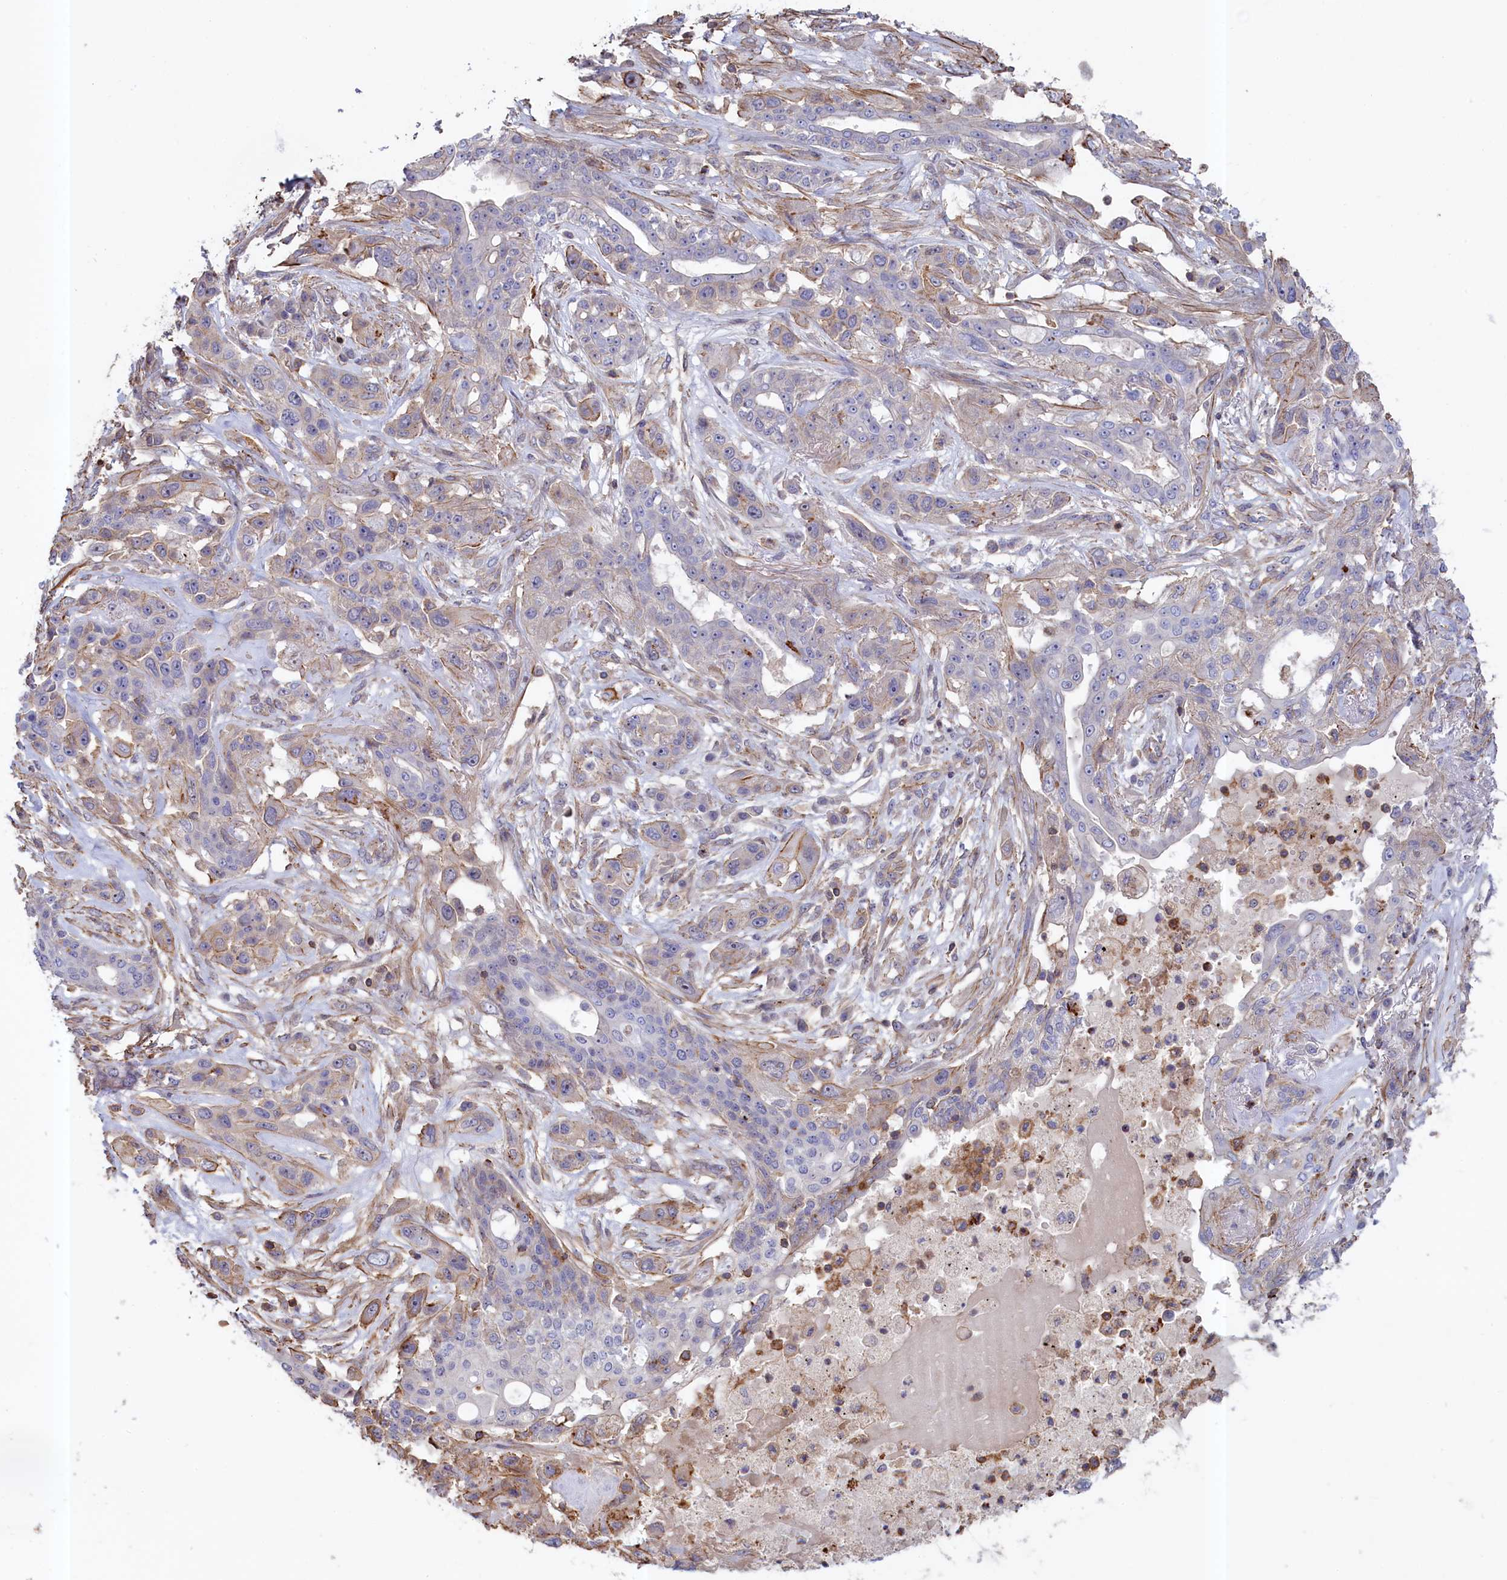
{"staining": {"intensity": "weak", "quantity": "<25%", "location": "cytoplasmic/membranous"}, "tissue": "lung cancer", "cell_type": "Tumor cells", "image_type": "cancer", "snomed": [{"axis": "morphology", "description": "Squamous cell carcinoma, NOS"}, {"axis": "topography", "description": "Lung"}], "caption": "A high-resolution micrograph shows IHC staining of squamous cell carcinoma (lung), which demonstrates no significant expression in tumor cells.", "gene": "ANKRD27", "patient": {"sex": "female", "age": 70}}